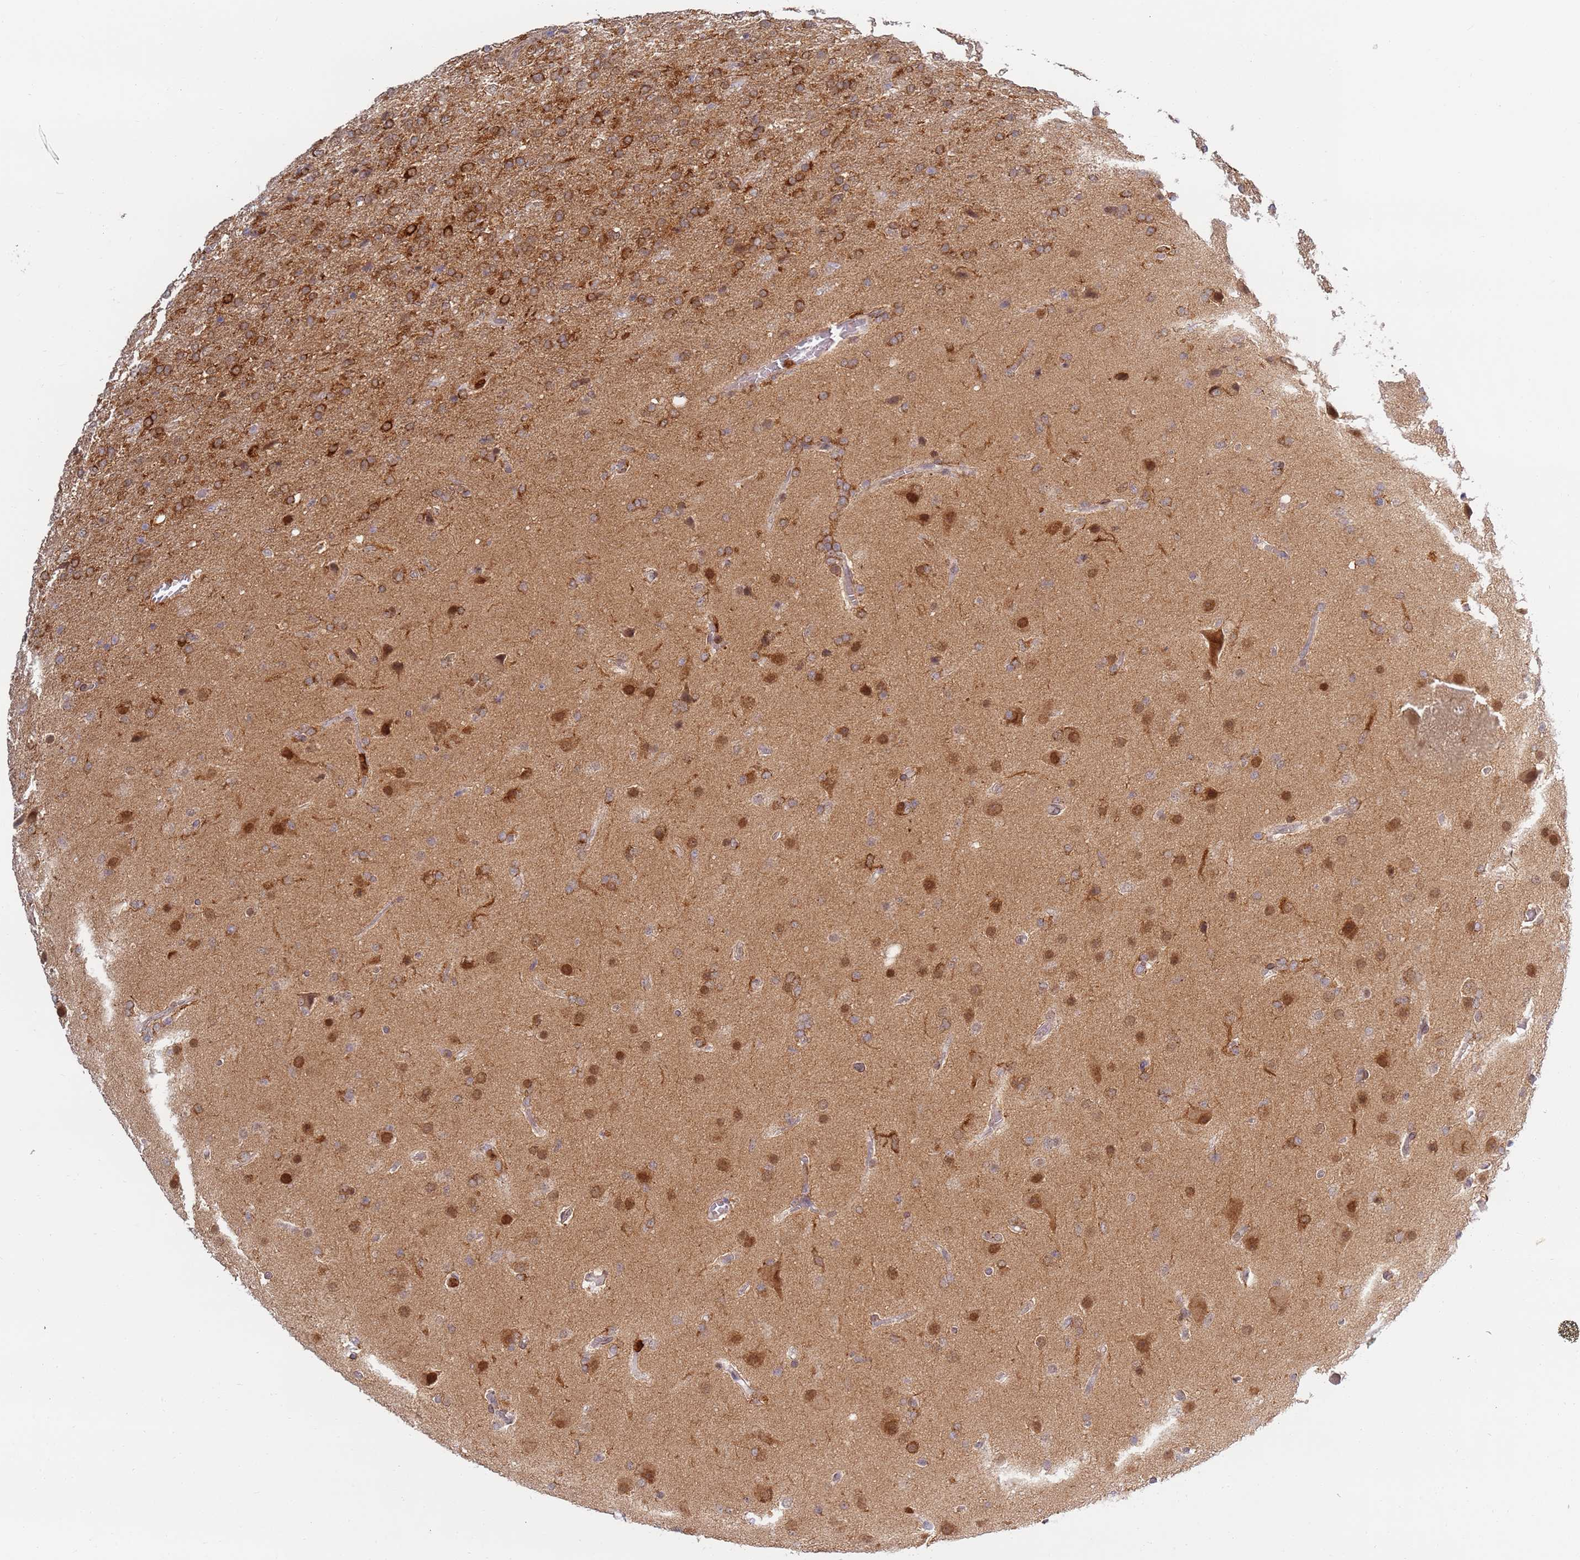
{"staining": {"intensity": "moderate", "quantity": ">75%", "location": "cytoplasmic/membranous"}, "tissue": "glioma", "cell_type": "Tumor cells", "image_type": "cancer", "snomed": [{"axis": "morphology", "description": "Glioma, malignant, High grade"}, {"axis": "topography", "description": "Brain"}], "caption": "A brown stain shows moderate cytoplasmic/membranous positivity of a protein in human malignant glioma (high-grade) tumor cells.", "gene": "CEP170", "patient": {"sex": "female", "age": 74}}